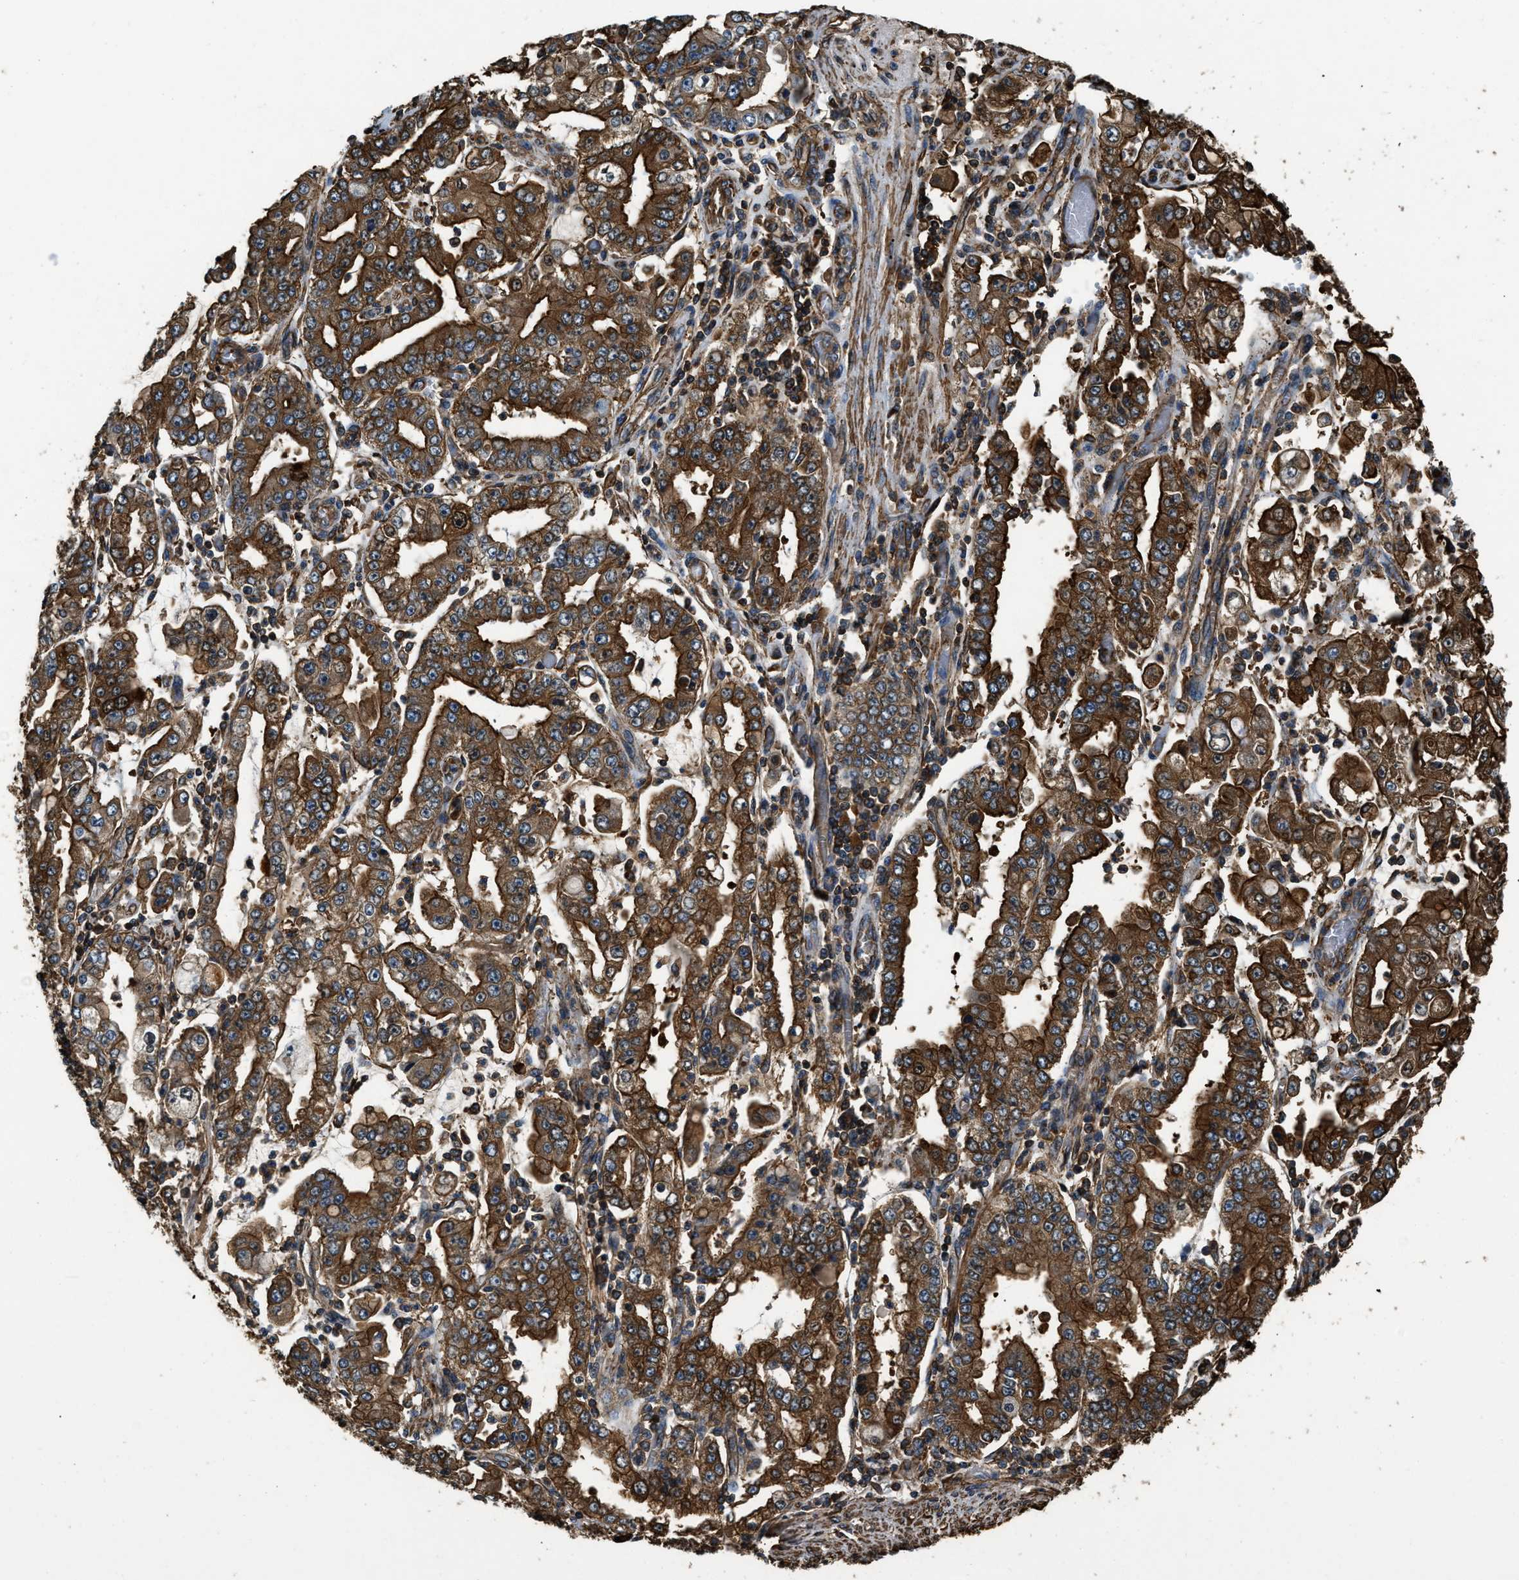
{"staining": {"intensity": "strong", "quantity": ">75%", "location": "cytoplasmic/membranous"}, "tissue": "stomach cancer", "cell_type": "Tumor cells", "image_type": "cancer", "snomed": [{"axis": "morphology", "description": "Adenocarcinoma, NOS"}, {"axis": "topography", "description": "Stomach"}], "caption": "A brown stain labels strong cytoplasmic/membranous staining of a protein in stomach cancer tumor cells.", "gene": "YARS1", "patient": {"sex": "male", "age": 76}}